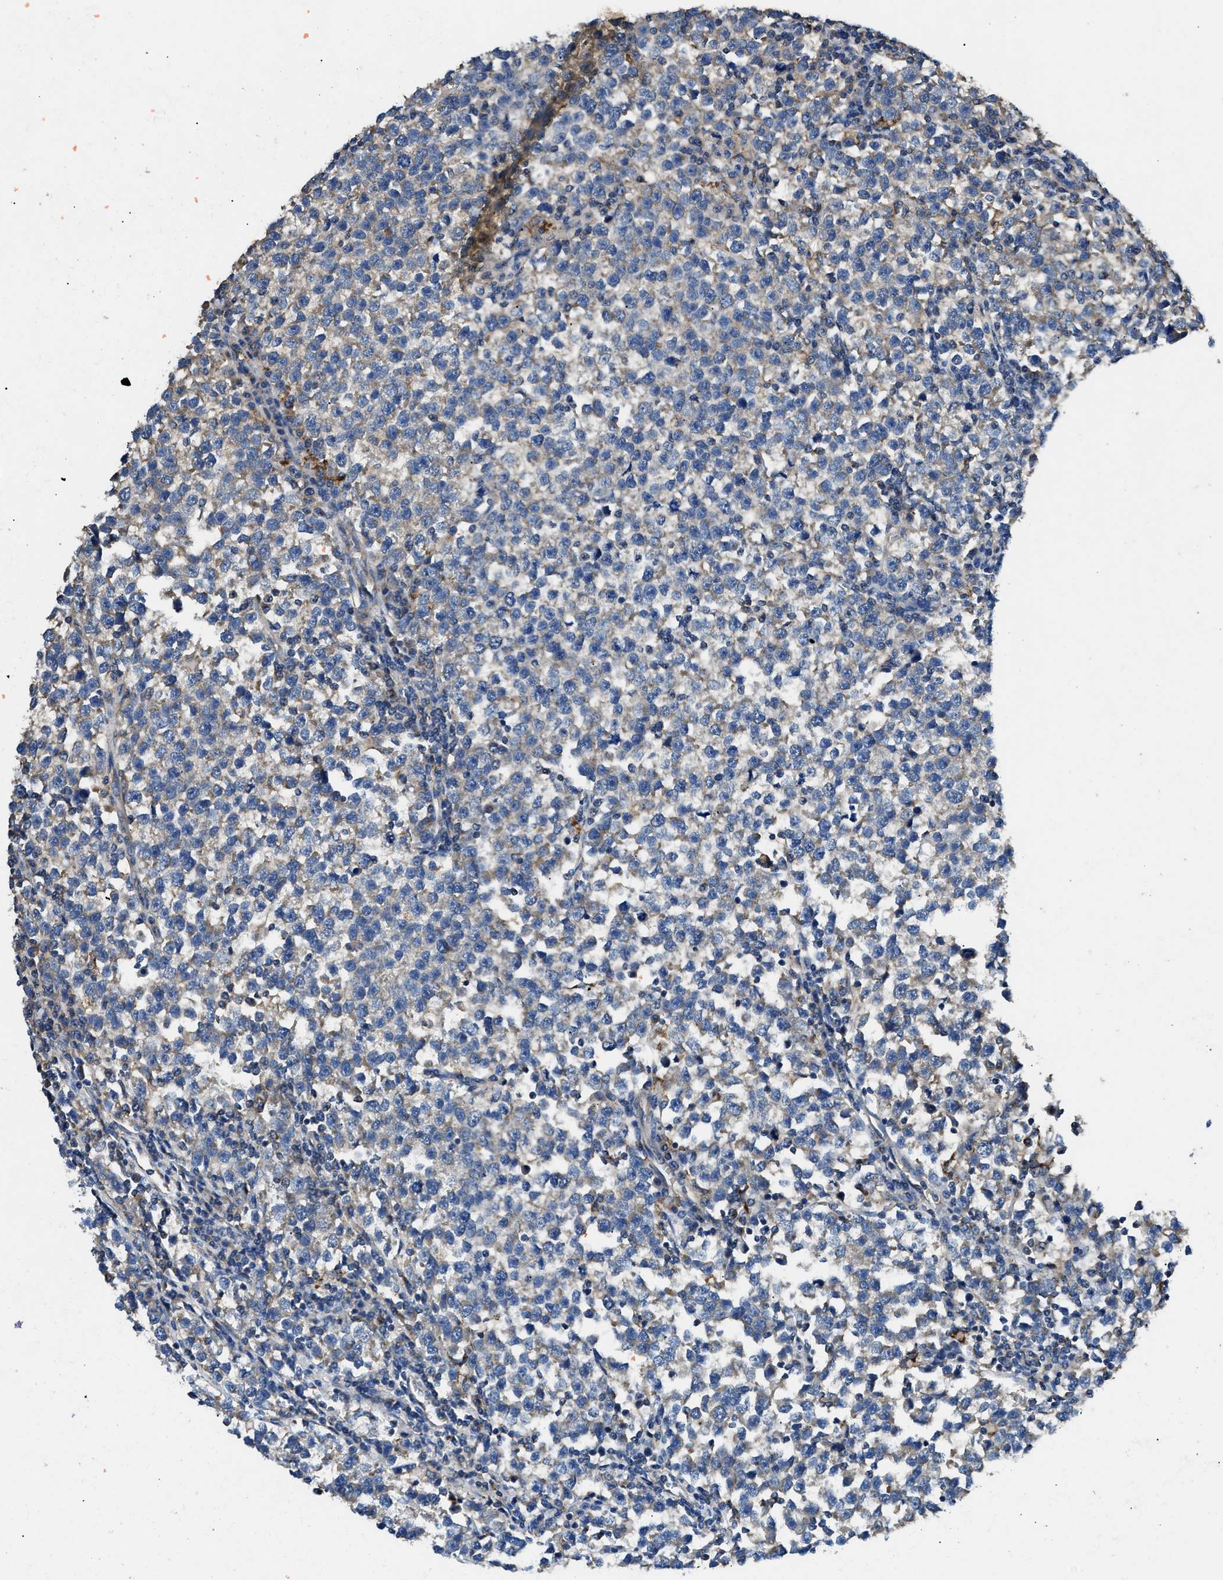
{"staining": {"intensity": "weak", "quantity": "<25%", "location": "cytoplasmic/membranous"}, "tissue": "testis cancer", "cell_type": "Tumor cells", "image_type": "cancer", "snomed": [{"axis": "morphology", "description": "Normal tissue, NOS"}, {"axis": "morphology", "description": "Seminoma, NOS"}, {"axis": "topography", "description": "Testis"}], "caption": "There is no significant positivity in tumor cells of testis seminoma.", "gene": "CDK15", "patient": {"sex": "male", "age": 43}}